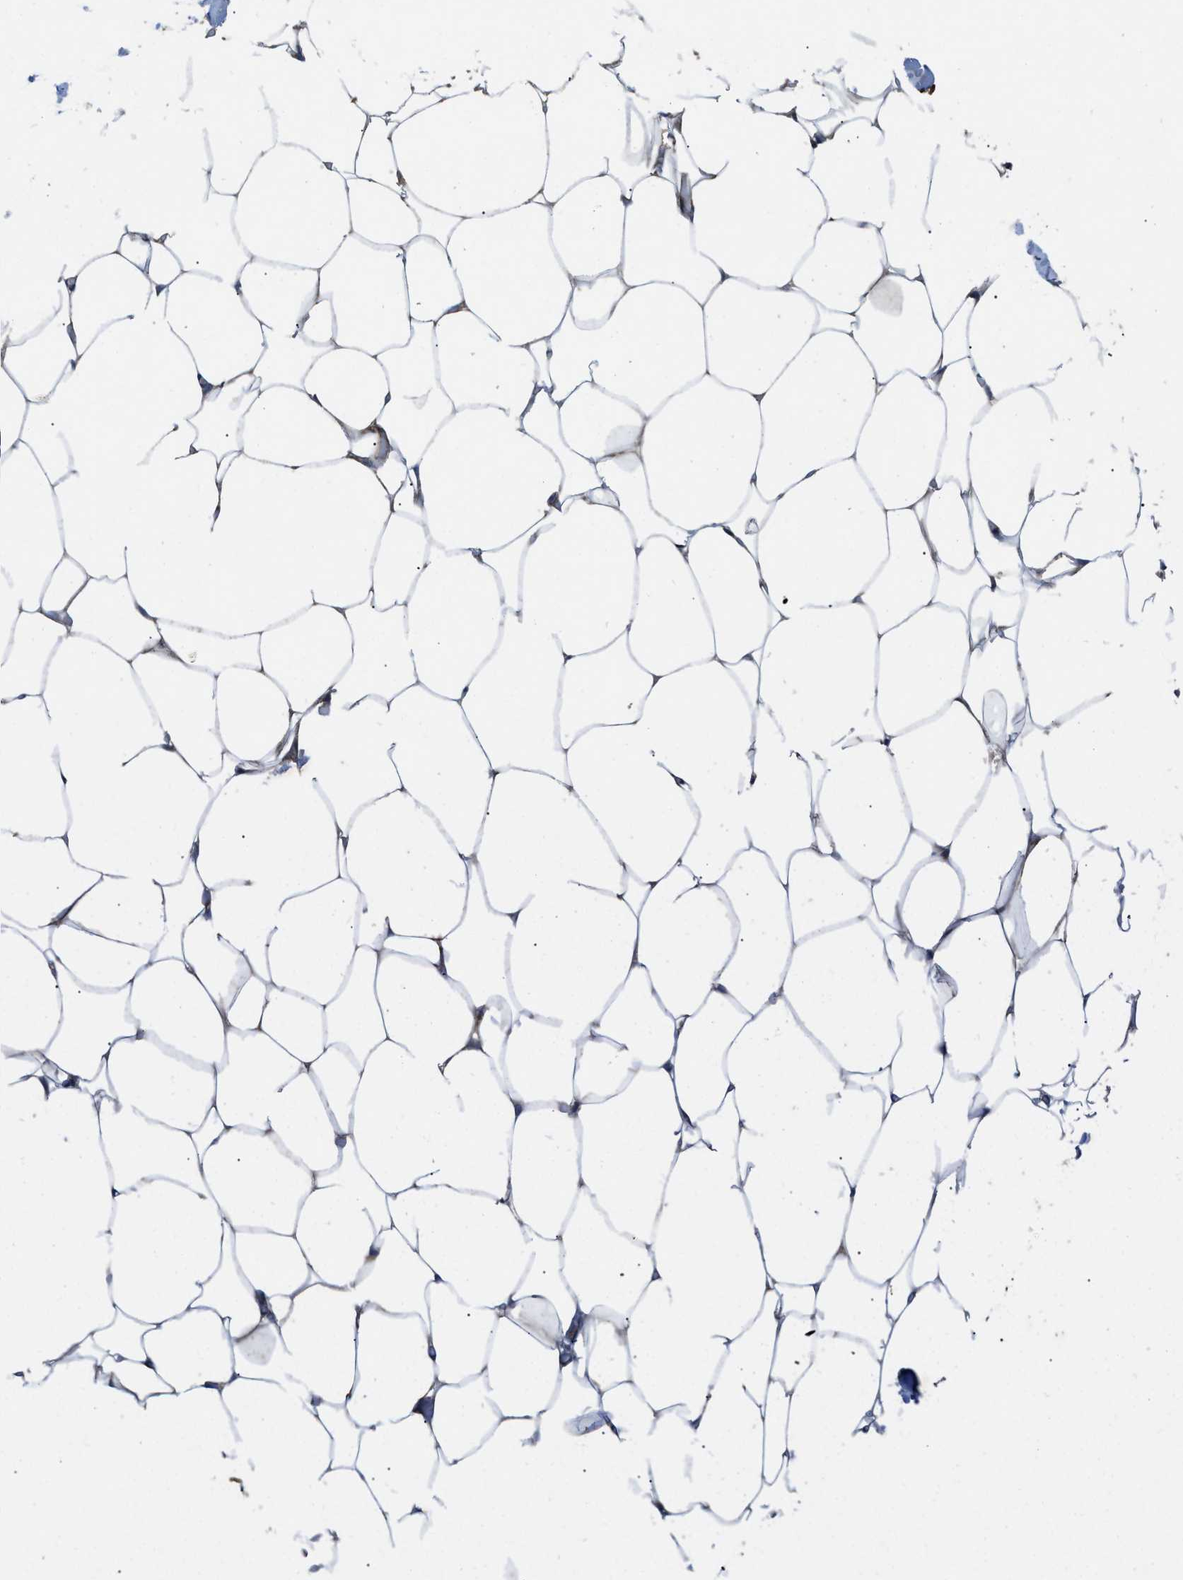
{"staining": {"intensity": "weak", "quantity": ">75%", "location": "cytoplasmic/membranous"}, "tissue": "adipose tissue", "cell_type": "Adipocytes", "image_type": "normal", "snomed": [{"axis": "morphology", "description": "Normal tissue, NOS"}, {"axis": "topography", "description": "Breast"}, {"axis": "topography", "description": "Adipose tissue"}], "caption": "A brown stain shows weak cytoplasmic/membranous positivity of a protein in adipocytes of benign human adipose tissue.", "gene": "AP3M2", "patient": {"sex": "female", "age": 25}}